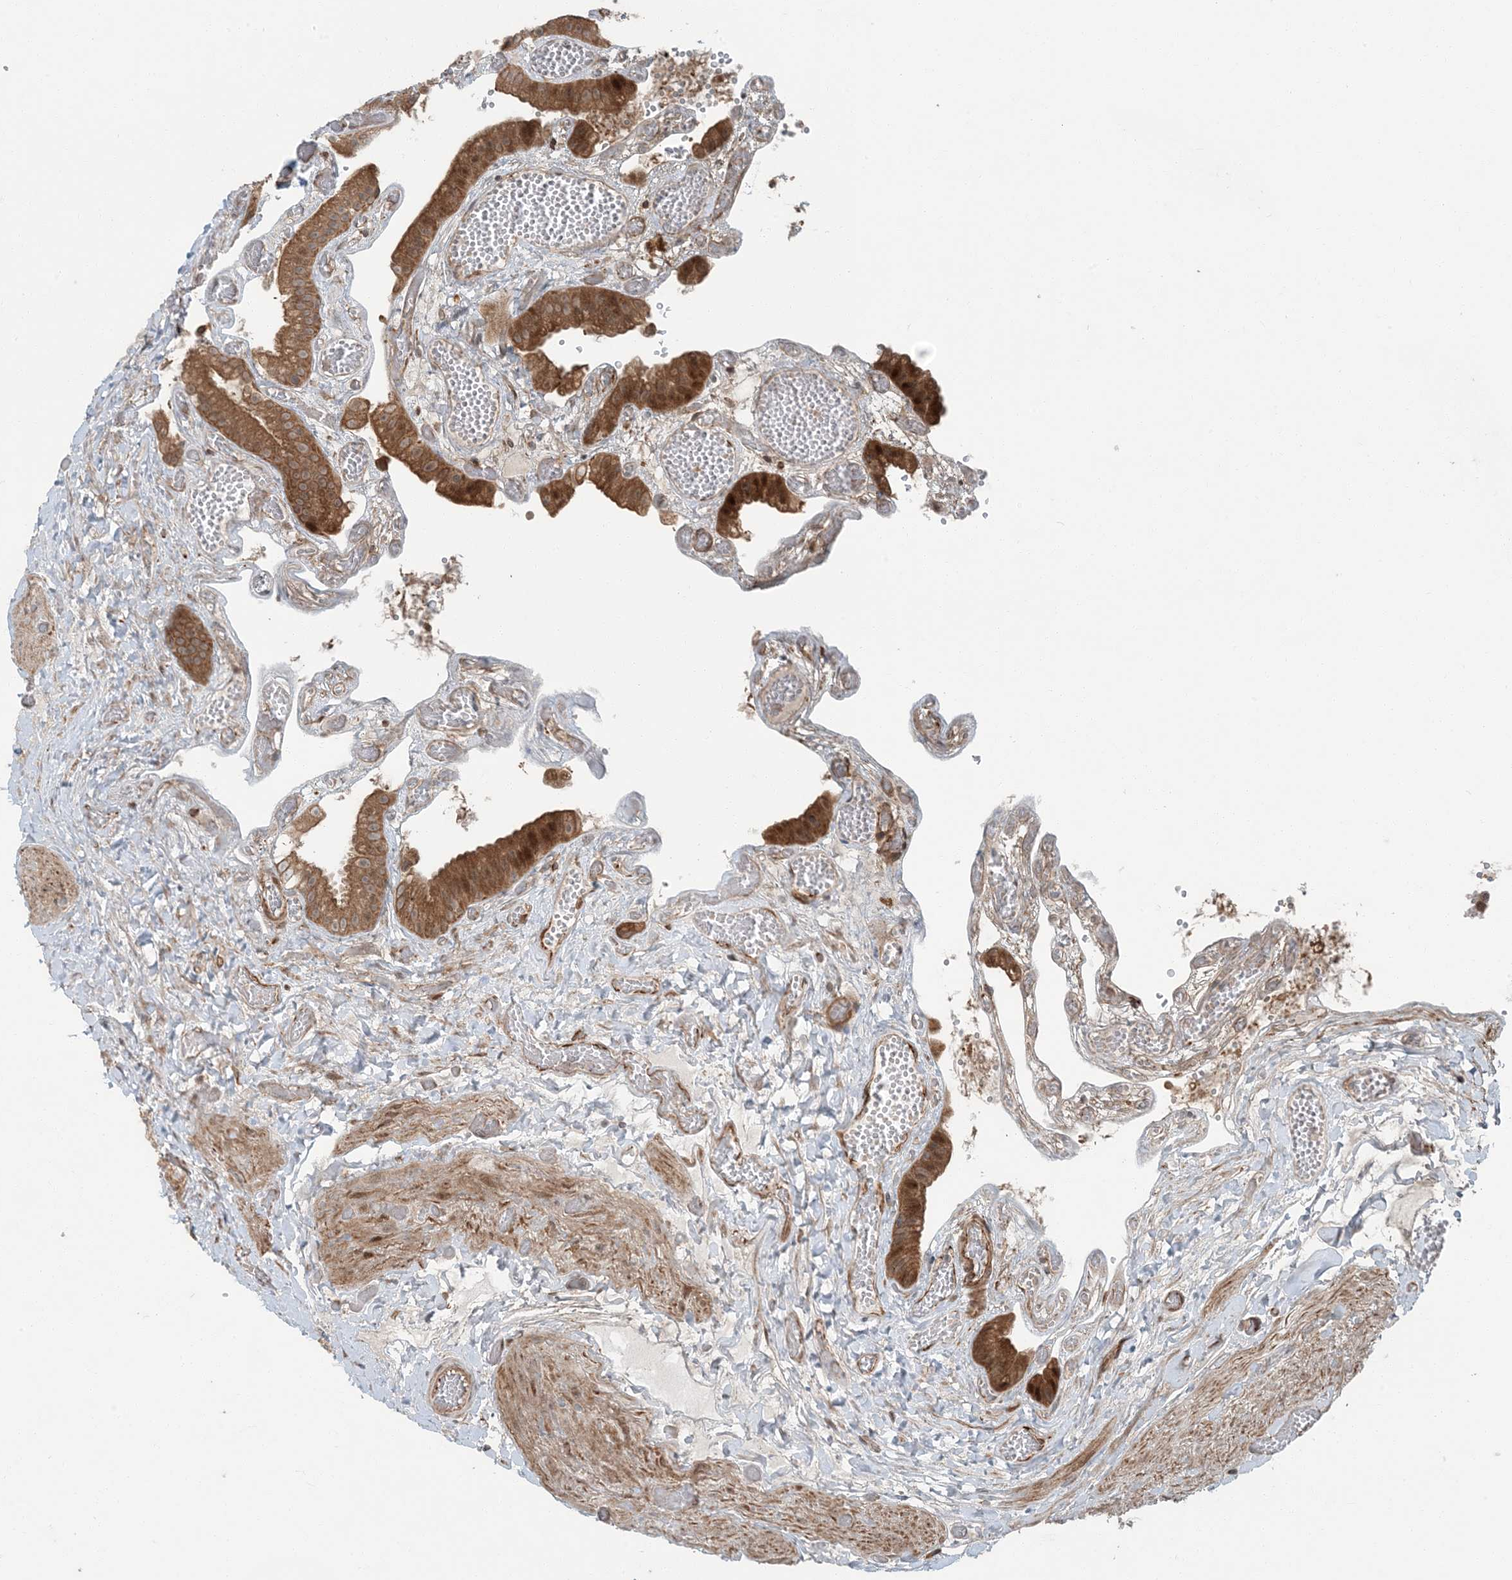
{"staining": {"intensity": "moderate", "quantity": ">75%", "location": "cytoplasmic/membranous"}, "tissue": "gallbladder", "cell_type": "Glandular cells", "image_type": "normal", "snomed": [{"axis": "morphology", "description": "Normal tissue, NOS"}, {"axis": "topography", "description": "Gallbladder"}], "caption": "Immunohistochemical staining of unremarkable gallbladder demonstrates moderate cytoplasmic/membranous protein positivity in approximately >75% of glandular cells. (Stains: DAB in brown, nuclei in blue, Microscopy: brightfield microscopy at high magnification).", "gene": "EDEM2", "patient": {"sex": "female", "age": 64}}